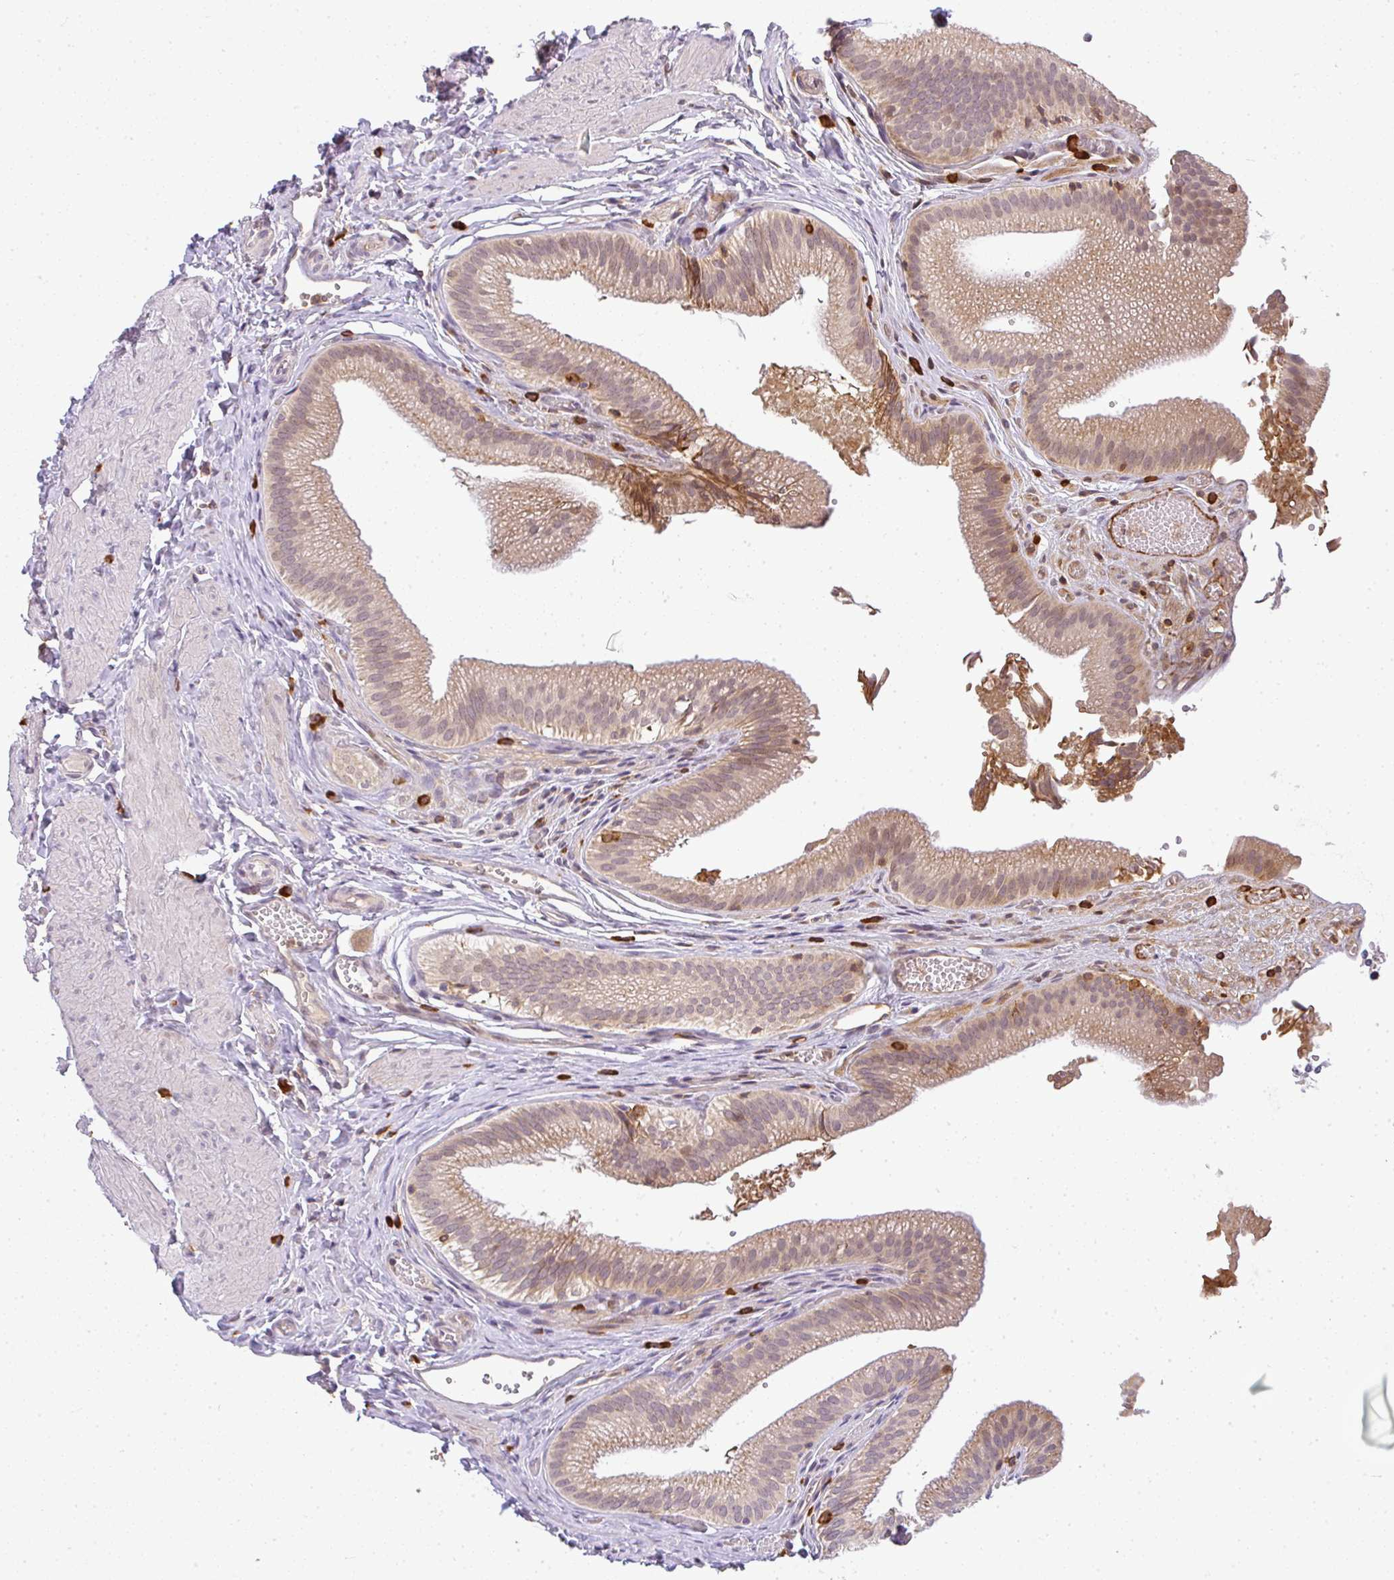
{"staining": {"intensity": "moderate", "quantity": ">75%", "location": "cytoplasmic/membranous"}, "tissue": "gallbladder", "cell_type": "Glandular cells", "image_type": "normal", "snomed": [{"axis": "morphology", "description": "Normal tissue, NOS"}, {"axis": "topography", "description": "Gallbladder"}, {"axis": "topography", "description": "Peripheral nerve tissue"}], "caption": "This histopathology image reveals immunohistochemistry (IHC) staining of benign gallbladder, with medium moderate cytoplasmic/membranous staining in about >75% of glandular cells.", "gene": "FAM153A", "patient": {"sex": "male", "age": 17}}